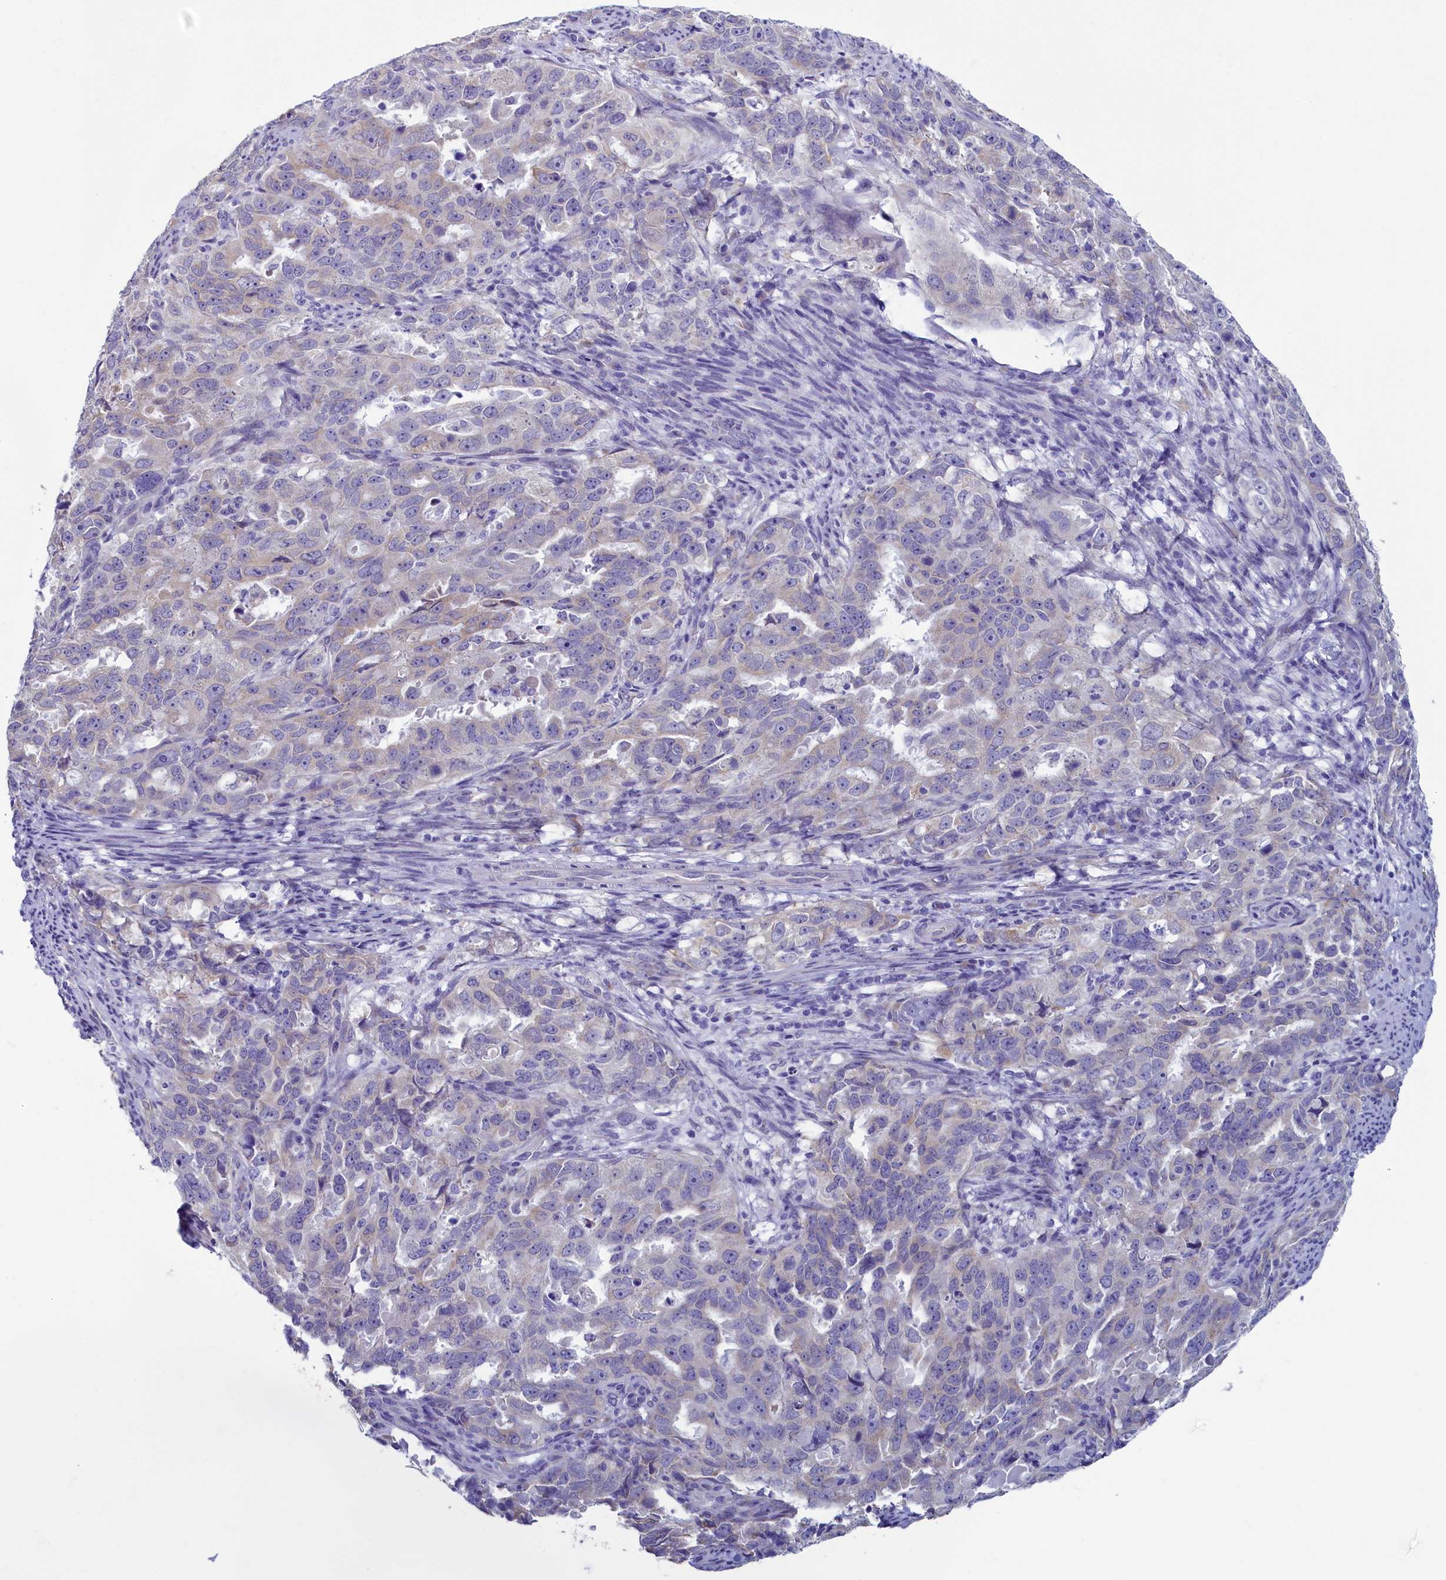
{"staining": {"intensity": "weak", "quantity": "<25%", "location": "cytoplasmic/membranous"}, "tissue": "endometrial cancer", "cell_type": "Tumor cells", "image_type": "cancer", "snomed": [{"axis": "morphology", "description": "Adenocarcinoma, NOS"}, {"axis": "topography", "description": "Endometrium"}], "caption": "IHC histopathology image of human endometrial adenocarcinoma stained for a protein (brown), which exhibits no expression in tumor cells.", "gene": "SKA3", "patient": {"sex": "female", "age": 65}}